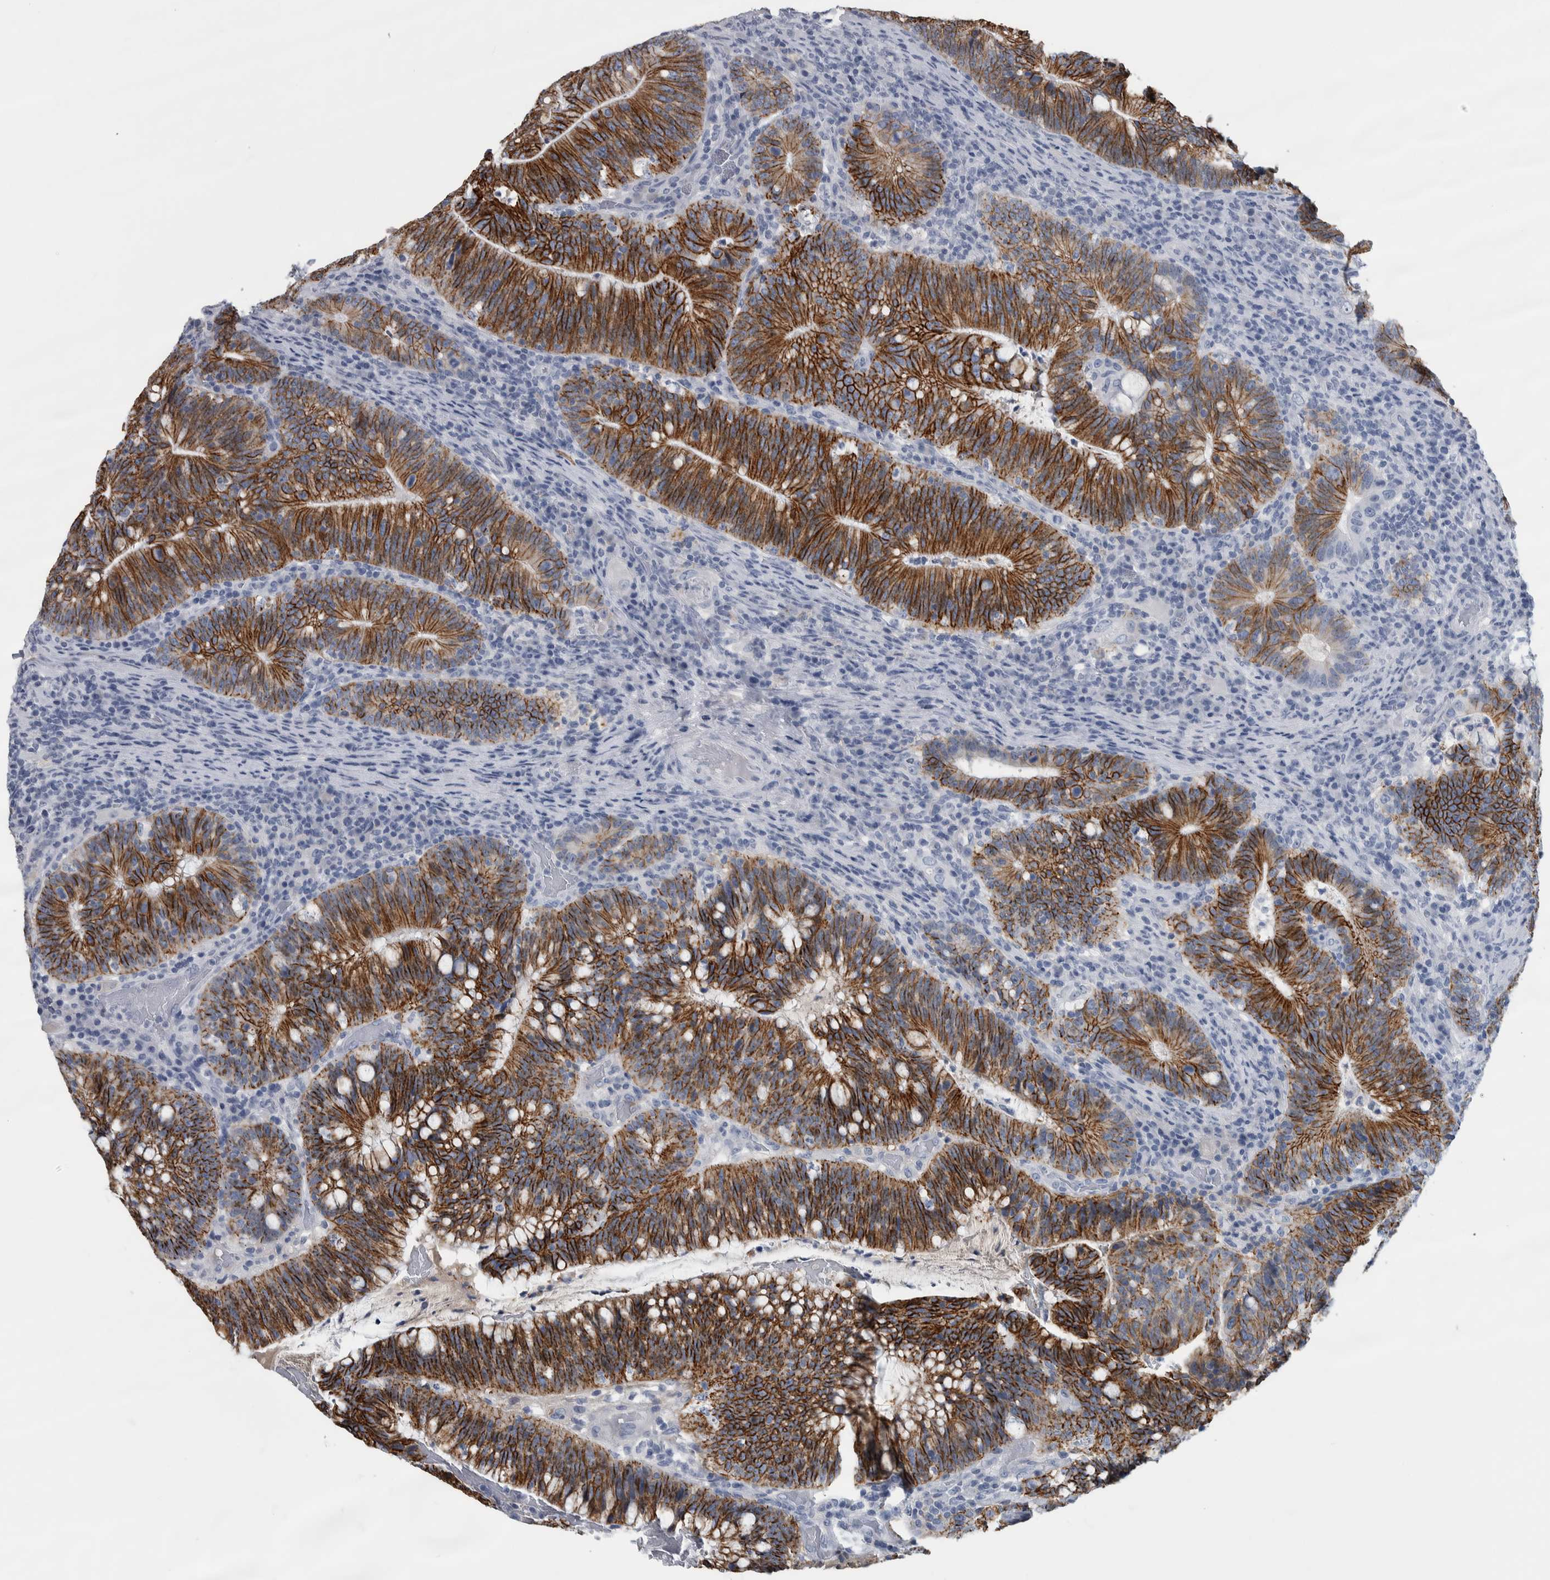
{"staining": {"intensity": "strong", "quantity": ">75%", "location": "cytoplasmic/membranous"}, "tissue": "colorectal cancer", "cell_type": "Tumor cells", "image_type": "cancer", "snomed": [{"axis": "morphology", "description": "Adenocarcinoma, NOS"}, {"axis": "topography", "description": "Colon"}], "caption": "Immunohistochemistry (IHC) photomicrograph of human colorectal adenocarcinoma stained for a protein (brown), which reveals high levels of strong cytoplasmic/membranous staining in approximately >75% of tumor cells.", "gene": "CDH17", "patient": {"sex": "female", "age": 66}}